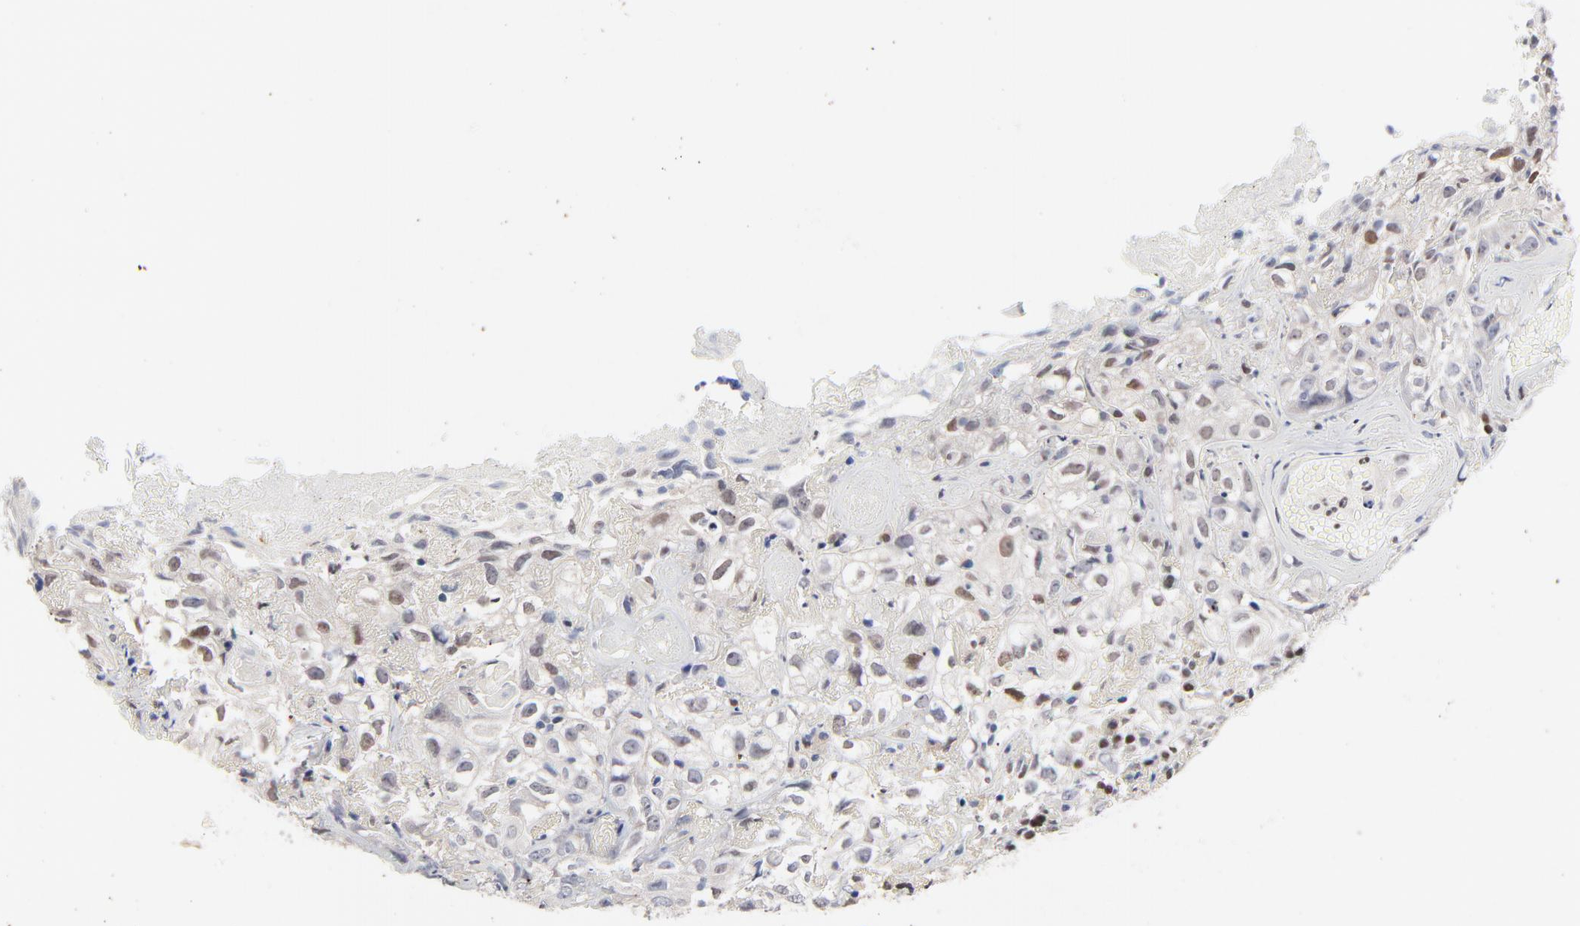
{"staining": {"intensity": "moderate", "quantity": "25%-75%", "location": "nuclear"}, "tissue": "skin cancer", "cell_type": "Tumor cells", "image_type": "cancer", "snomed": [{"axis": "morphology", "description": "Squamous cell carcinoma, NOS"}, {"axis": "topography", "description": "Skin"}], "caption": "Immunohistochemistry (IHC) histopathology image of squamous cell carcinoma (skin) stained for a protein (brown), which displays medium levels of moderate nuclear staining in approximately 25%-75% of tumor cells.", "gene": "AADAC", "patient": {"sex": "male", "age": 65}}